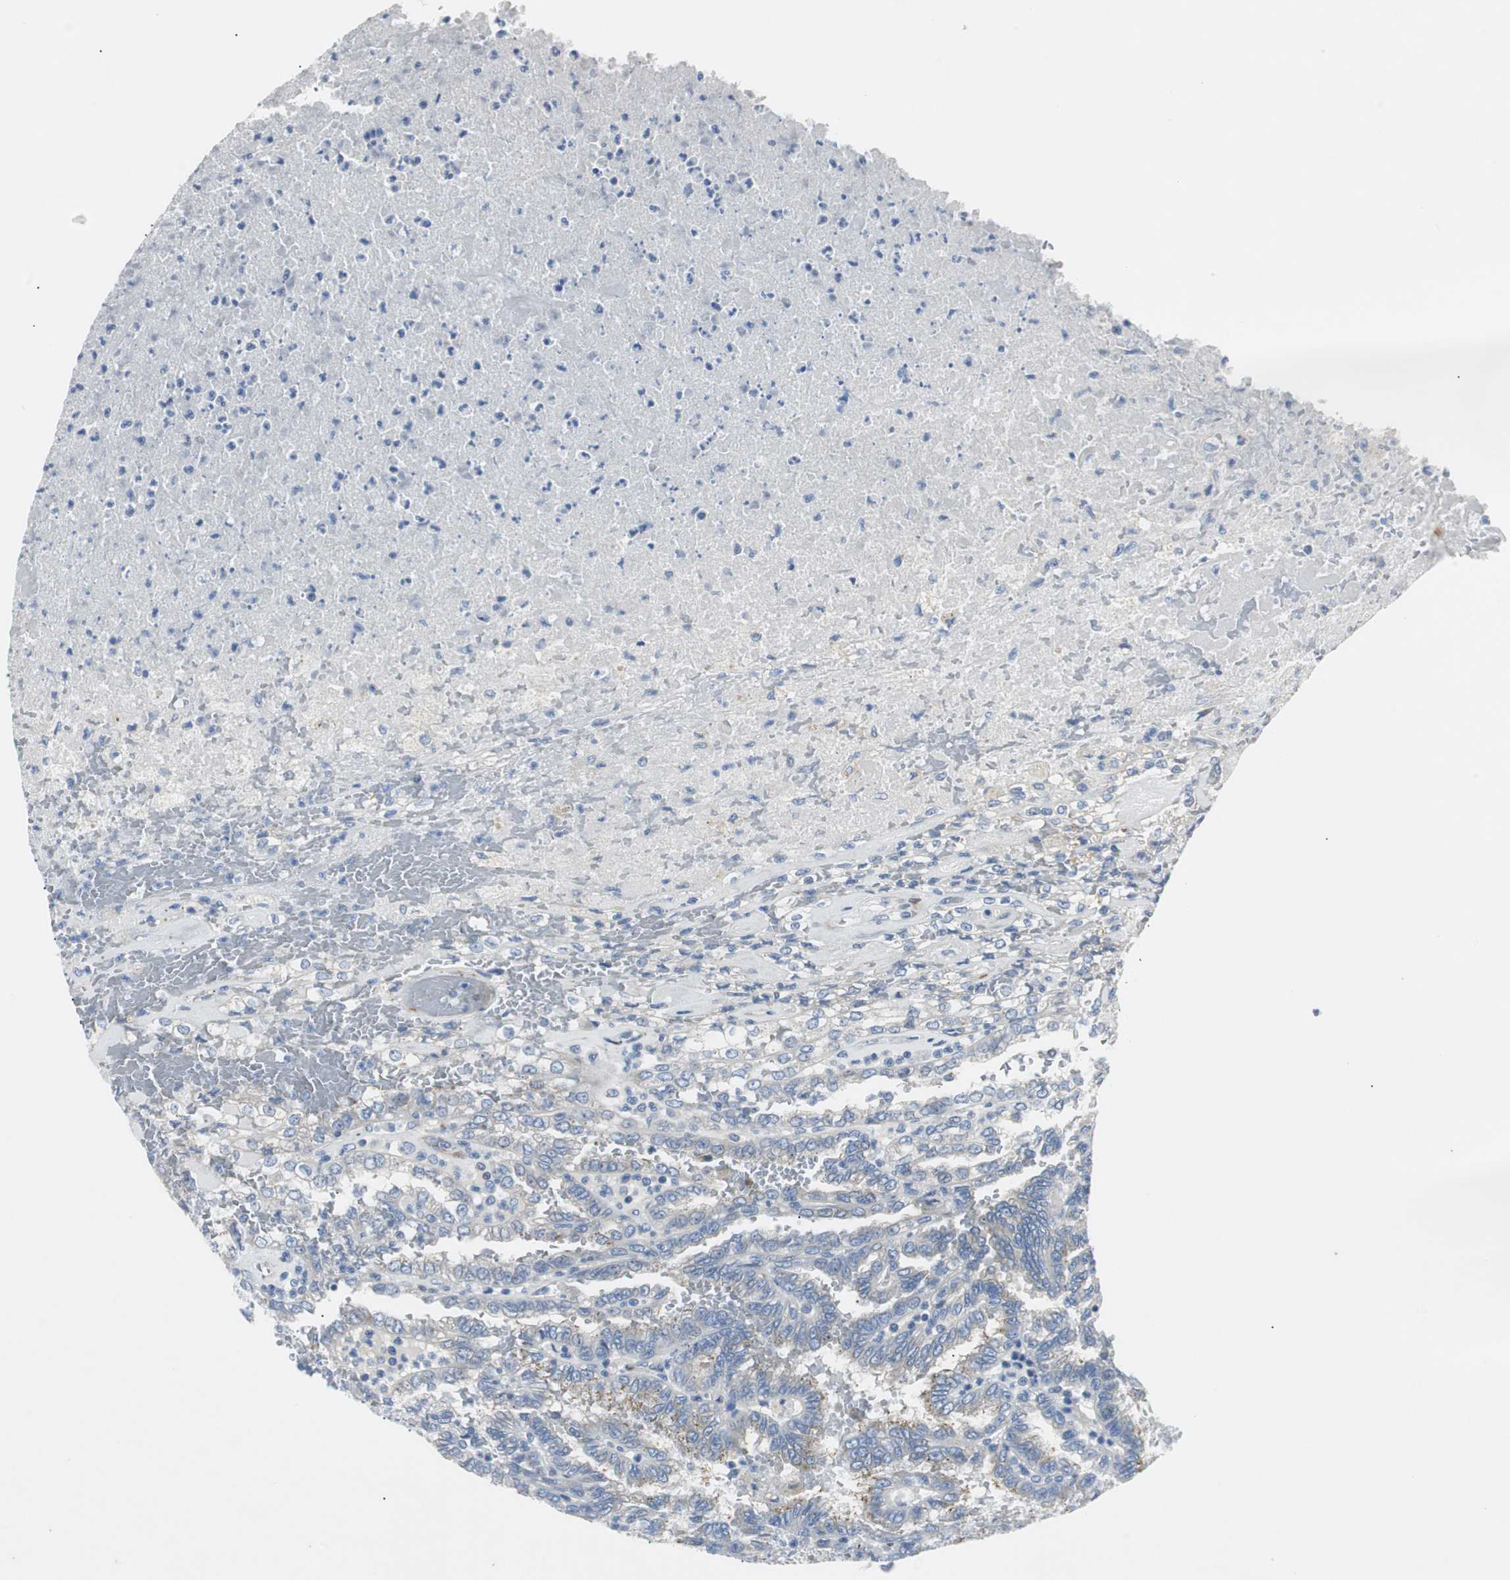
{"staining": {"intensity": "negative", "quantity": "none", "location": "none"}, "tissue": "renal cancer", "cell_type": "Tumor cells", "image_type": "cancer", "snomed": [{"axis": "morphology", "description": "Inflammation, NOS"}, {"axis": "morphology", "description": "Adenocarcinoma, NOS"}, {"axis": "topography", "description": "Kidney"}], "caption": "This is a micrograph of immunohistochemistry (IHC) staining of adenocarcinoma (renal), which shows no staining in tumor cells.", "gene": "BBC3", "patient": {"sex": "male", "age": 68}}